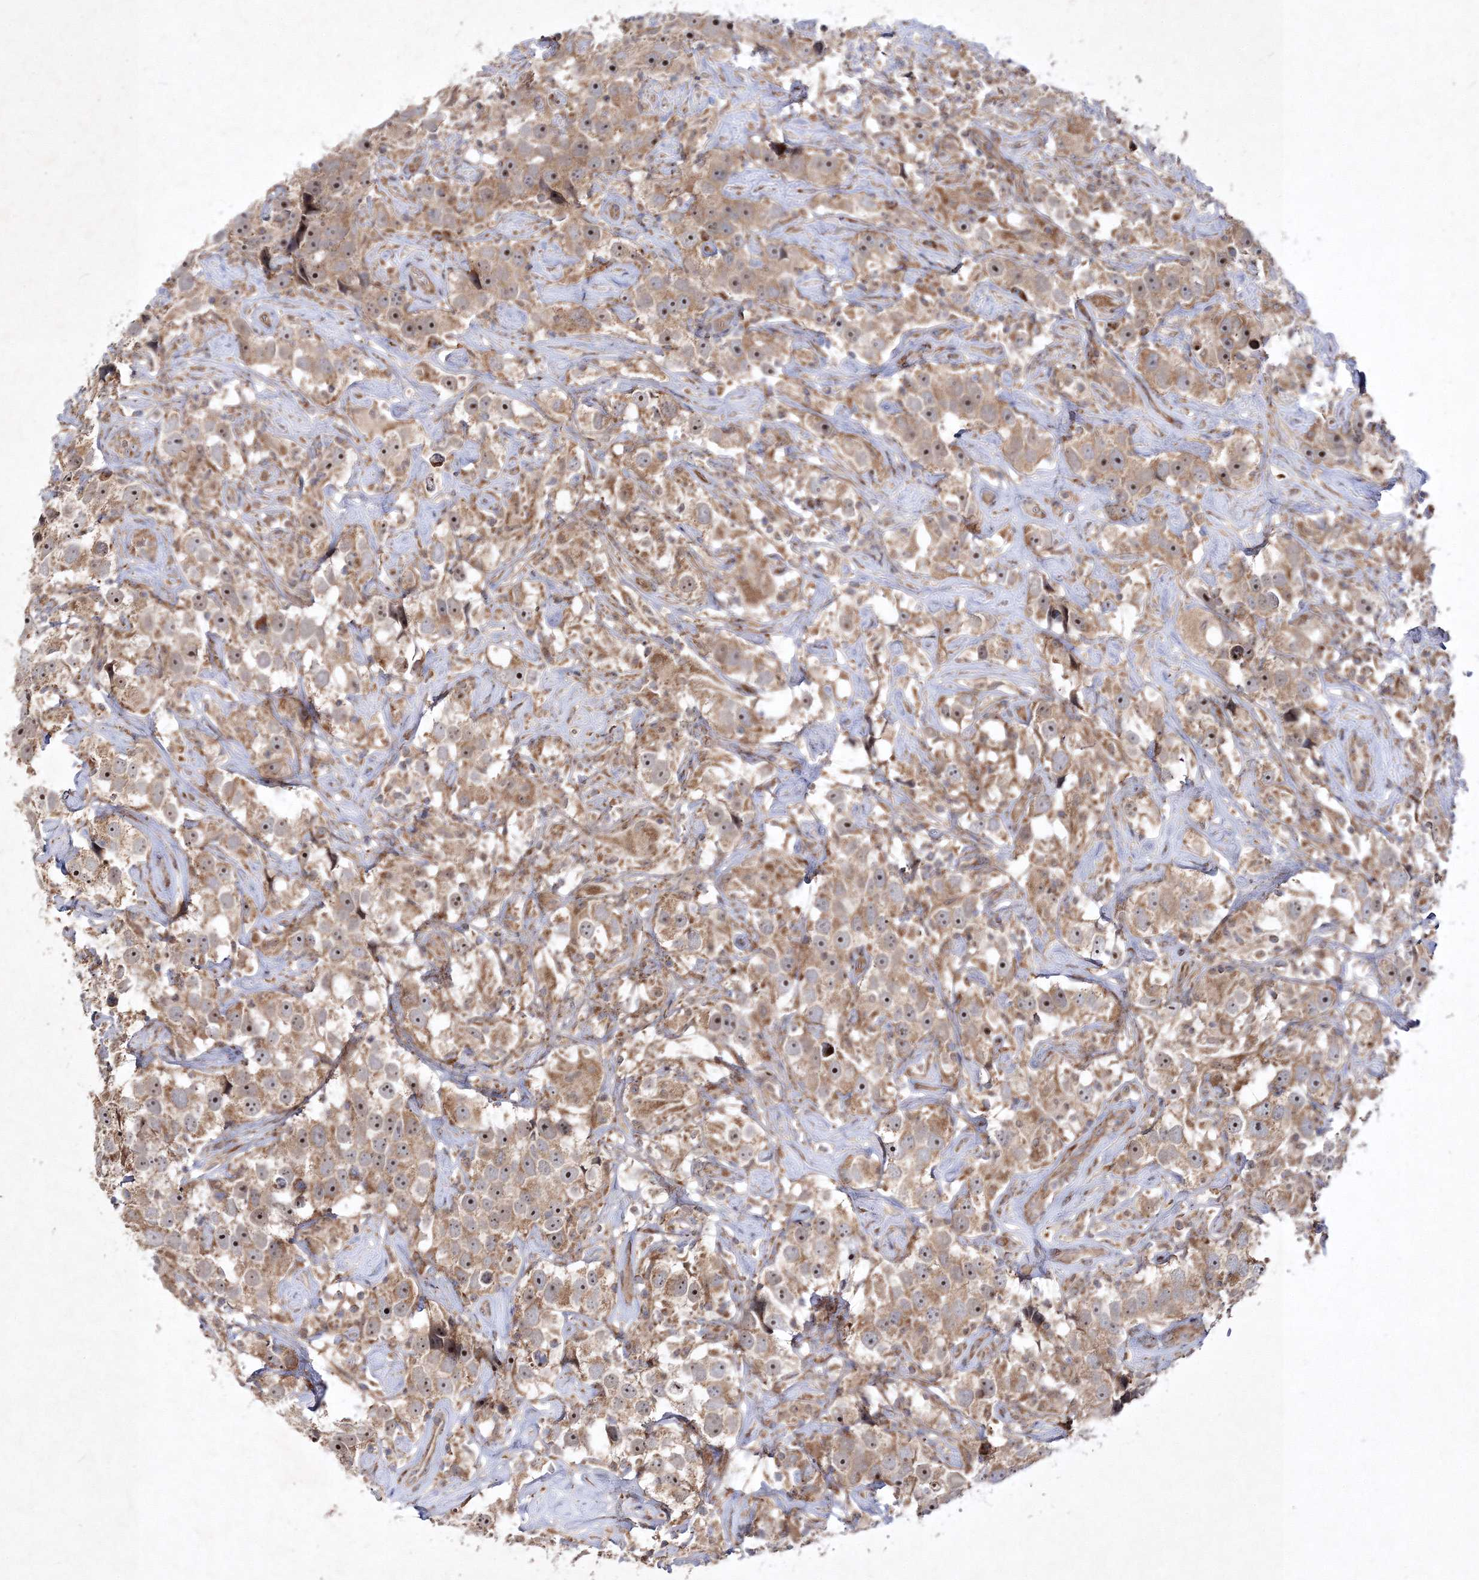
{"staining": {"intensity": "moderate", "quantity": ">75%", "location": "cytoplasmic/membranous,nuclear"}, "tissue": "testis cancer", "cell_type": "Tumor cells", "image_type": "cancer", "snomed": [{"axis": "morphology", "description": "Seminoma, NOS"}, {"axis": "topography", "description": "Testis"}], "caption": "Protein staining displays moderate cytoplasmic/membranous and nuclear positivity in approximately >75% of tumor cells in testis seminoma.", "gene": "SCRN3", "patient": {"sex": "male", "age": 49}}